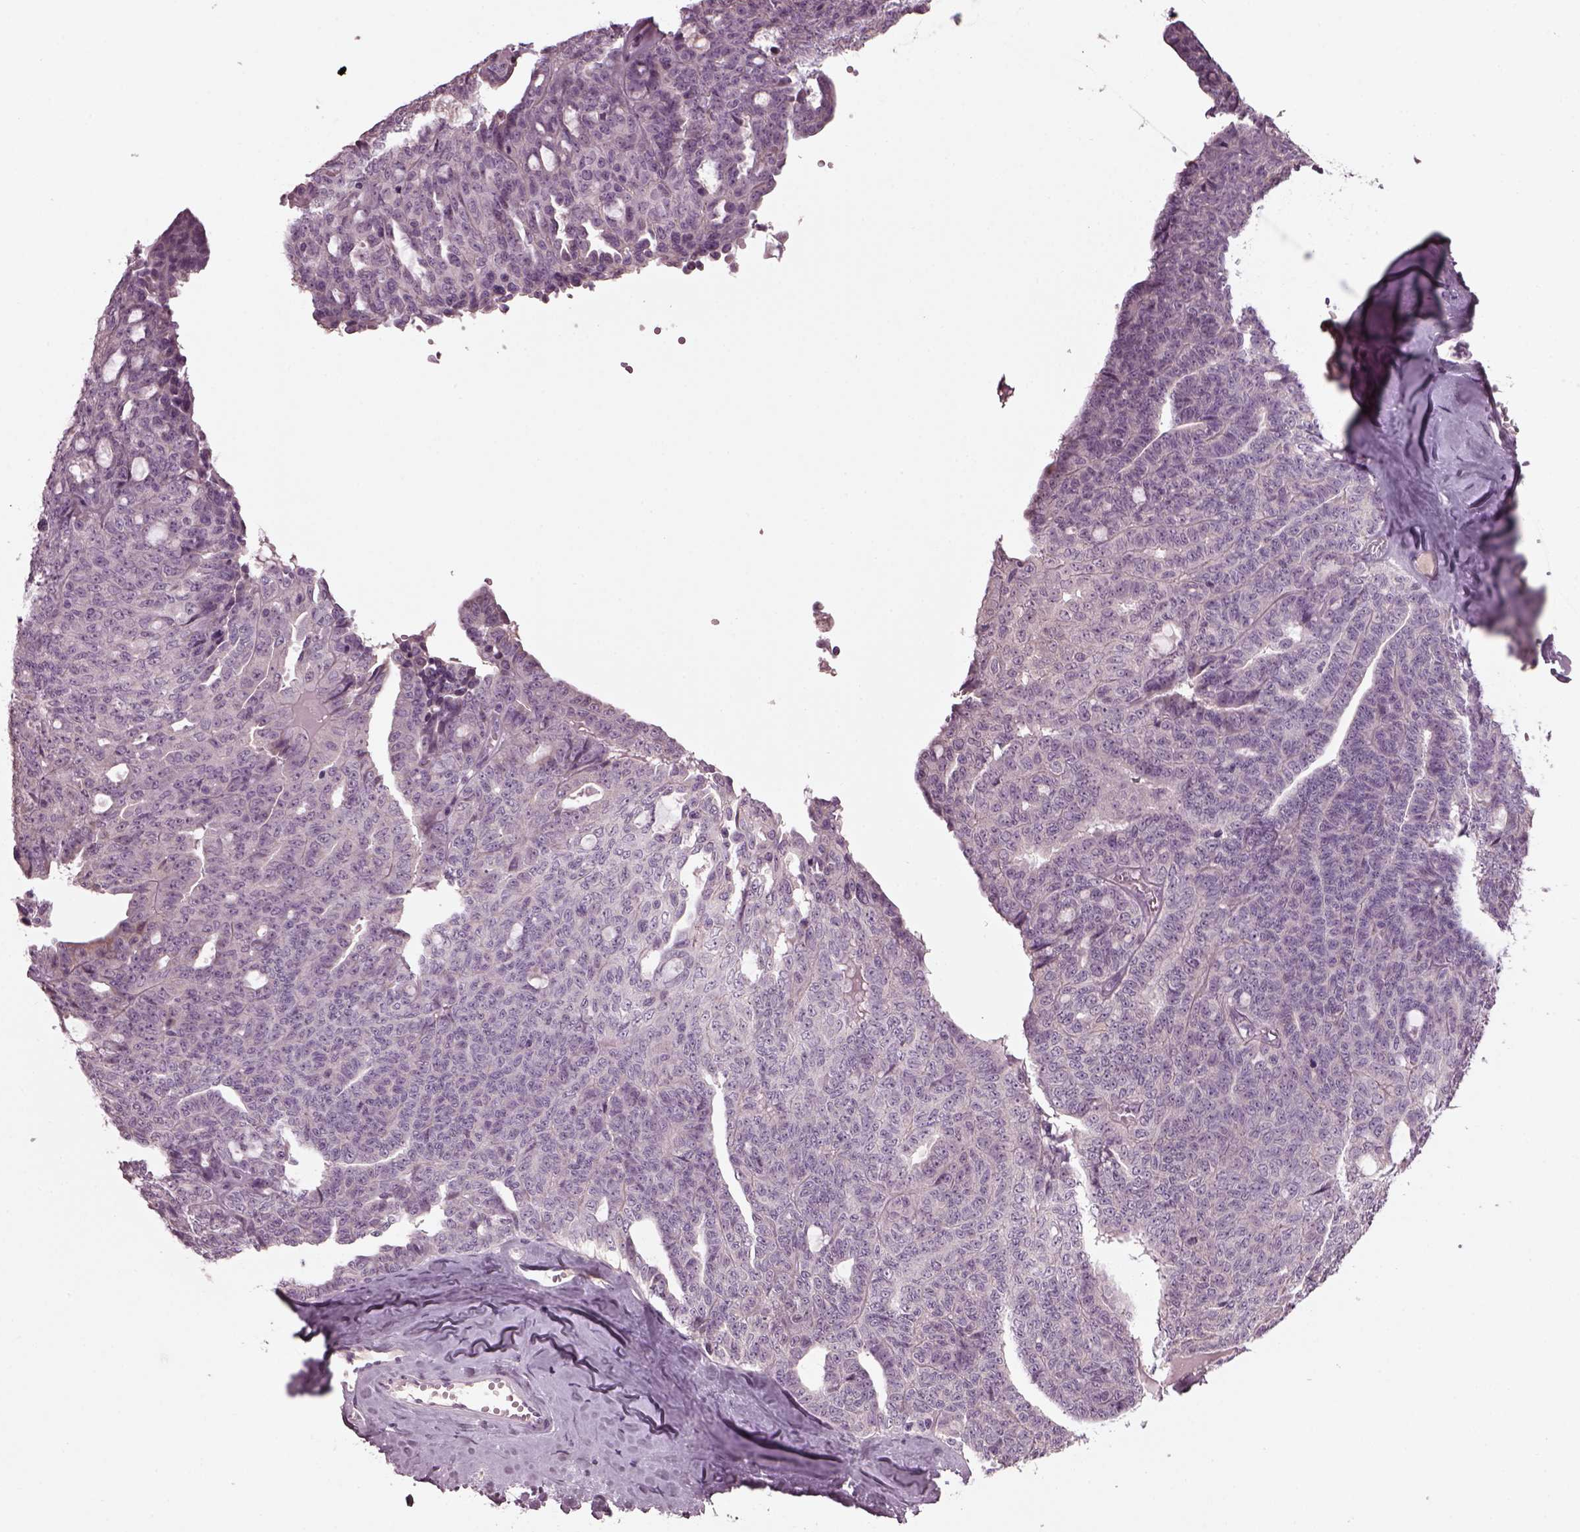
{"staining": {"intensity": "negative", "quantity": "none", "location": "none"}, "tissue": "ovarian cancer", "cell_type": "Tumor cells", "image_type": "cancer", "snomed": [{"axis": "morphology", "description": "Cystadenocarcinoma, serous, NOS"}, {"axis": "topography", "description": "Ovary"}], "caption": "Micrograph shows no protein expression in tumor cells of ovarian serous cystadenocarcinoma tissue. (Stains: DAB IHC with hematoxylin counter stain, Microscopy: brightfield microscopy at high magnification).", "gene": "CLCN4", "patient": {"sex": "female", "age": 71}}